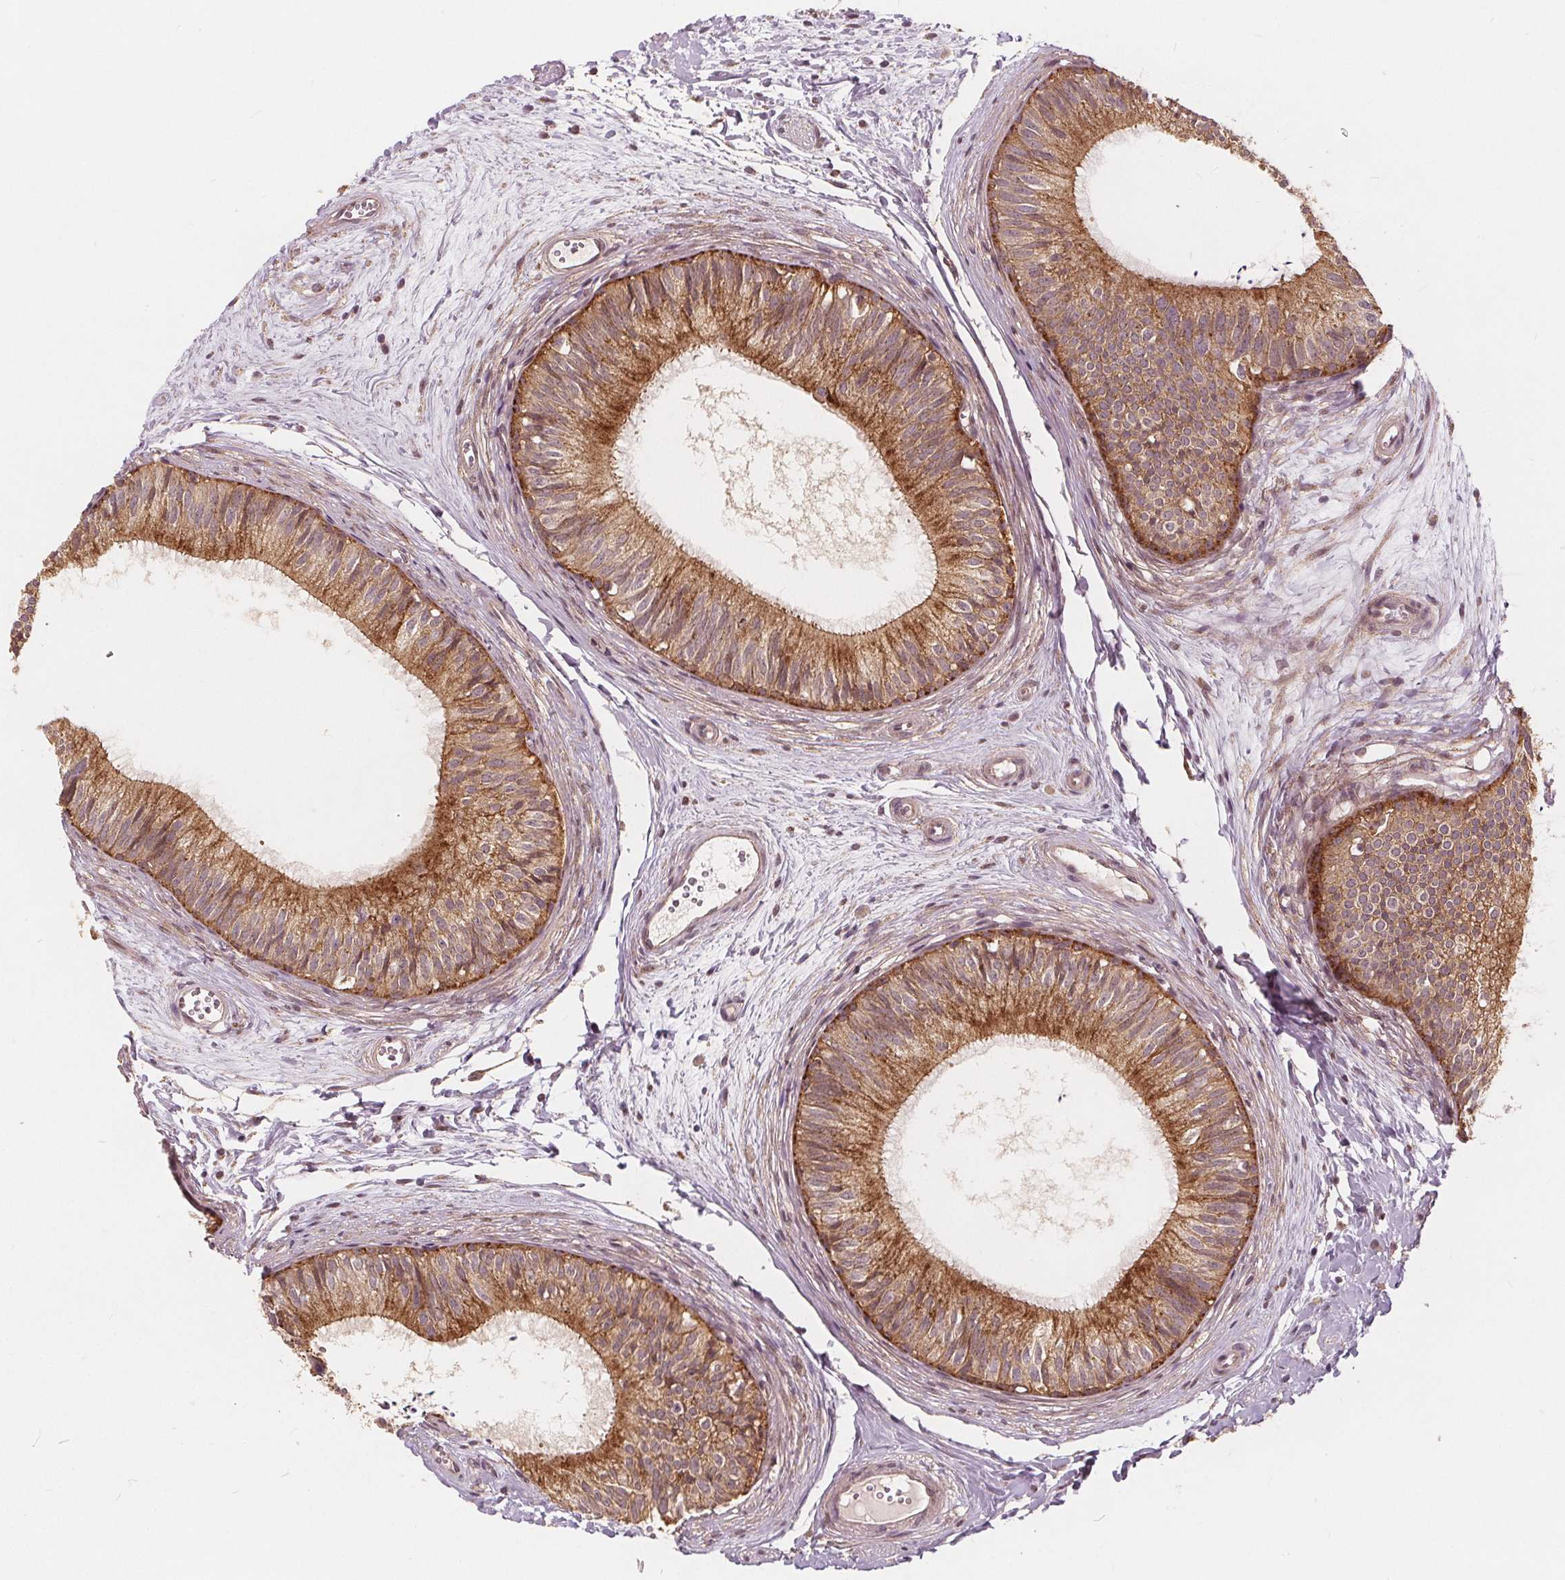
{"staining": {"intensity": "moderate", "quantity": ">75%", "location": "cytoplasmic/membranous"}, "tissue": "epididymis", "cell_type": "Glandular cells", "image_type": "normal", "snomed": [{"axis": "morphology", "description": "Normal tissue, NOS"}, {"axis": "topography", "description": "Epididymis"}], "caption": "IHC micrograph of benign epididymis: human epididymis stained using immunohistochemistry (IHC) exhibits medium levels of moderate protein expression localized specifically in the cytoplasmic/membranous of glandular cells, appearing as a cytoplasmic/membranous brown color.", "gene": "SNX12", "patient": {"sex": "male", "age": 29}}